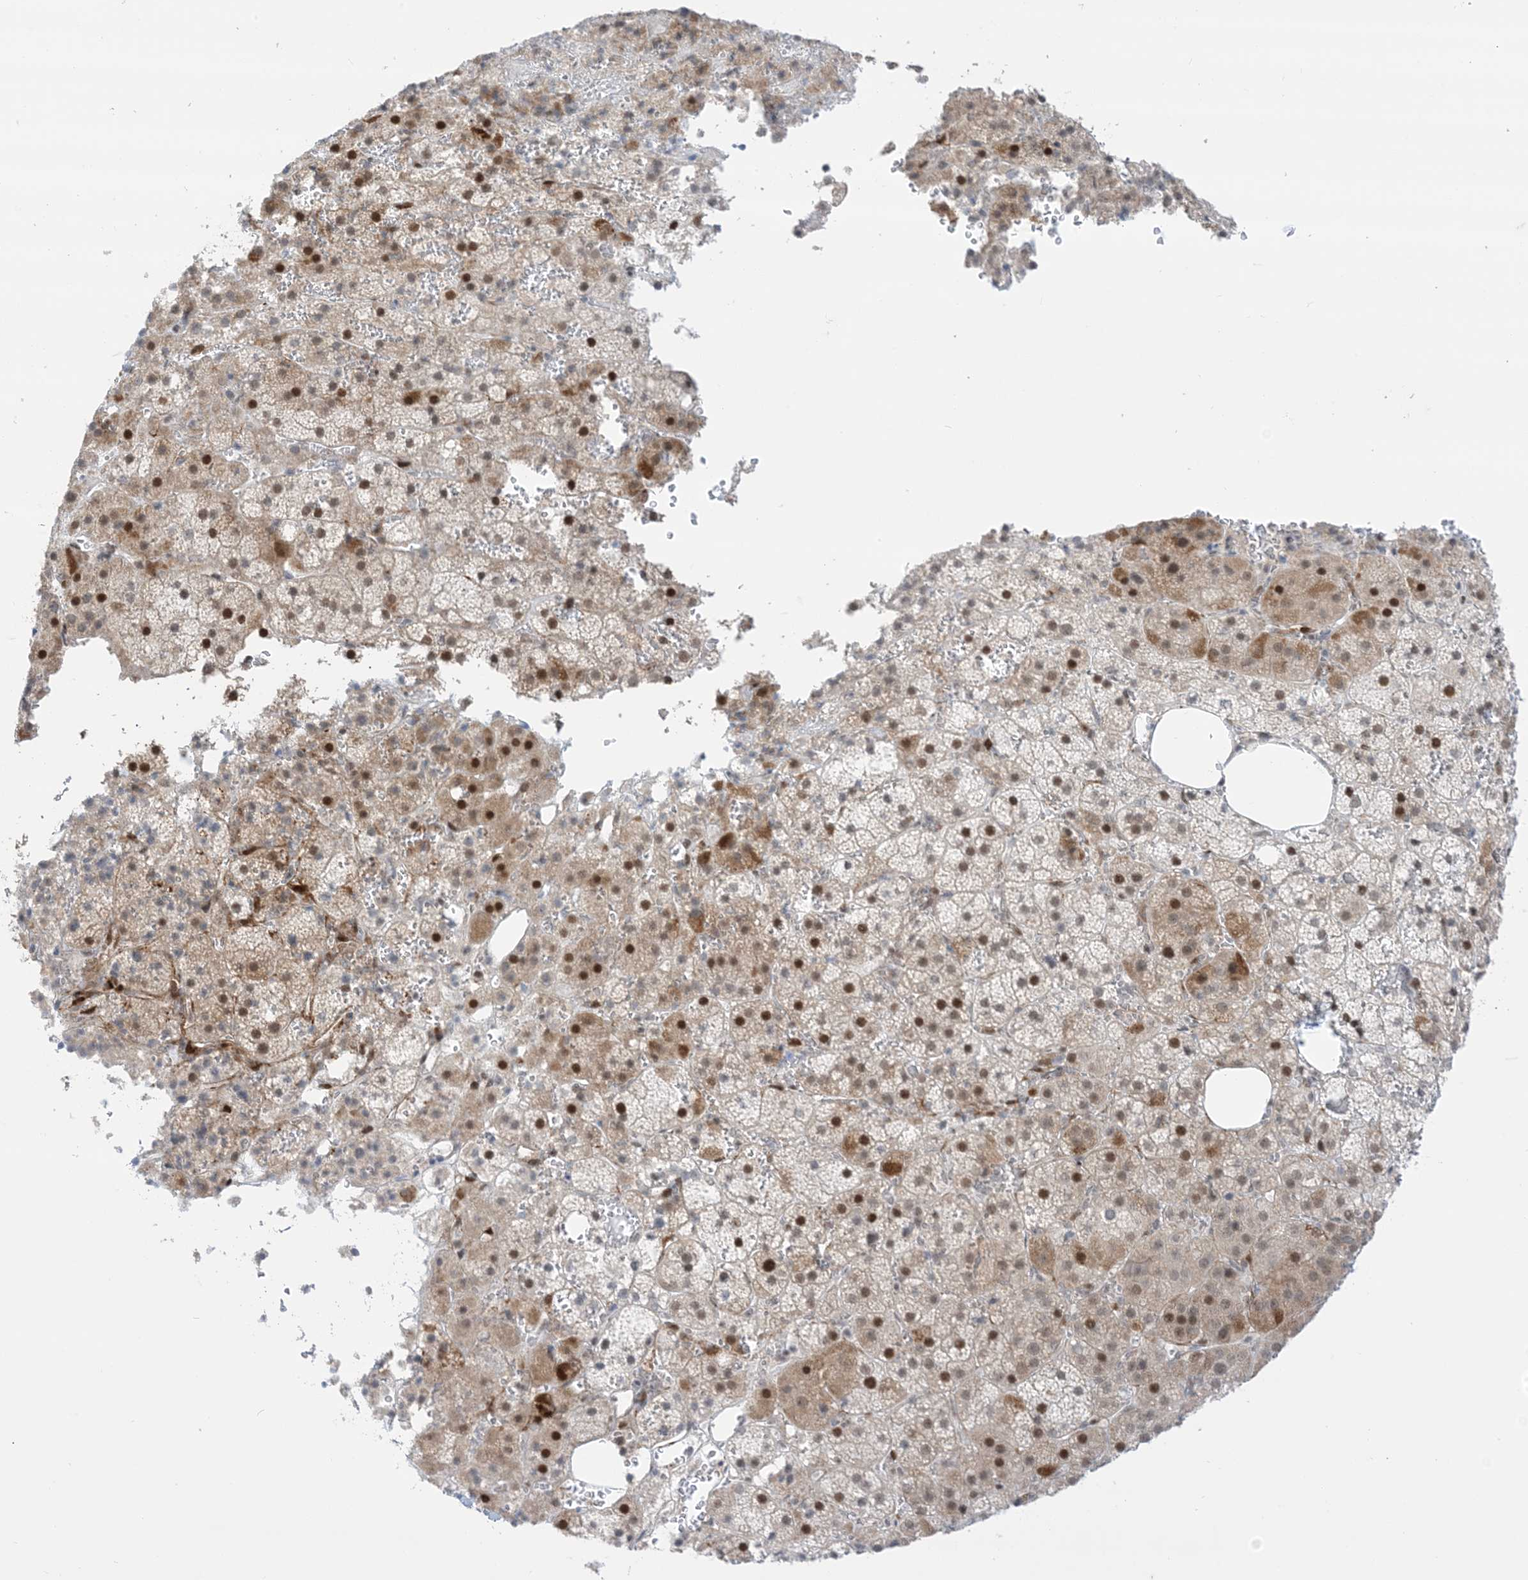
{"staining": {"intensity": "strong", "quantity": "<25%", "location": "cytoplasmic/membranous,nuclear"}, "tissue": "adrenal gland", "cell_type": "Glandular cells", "image_type": "normal", "snomed": [{"axis": "morphology", "description": "Normal tissue, NOS"}, {"axis": "topography", "description": "Adrenal gland"}], "caption": "This is a histology image of IHC staining of benign adrenal gland, which shows strong positivity in the cytoplasmic/membranous,nuclear of glandular cells.", "gene": "TFPT", "patient": {"sex": "female", "age": 59}}